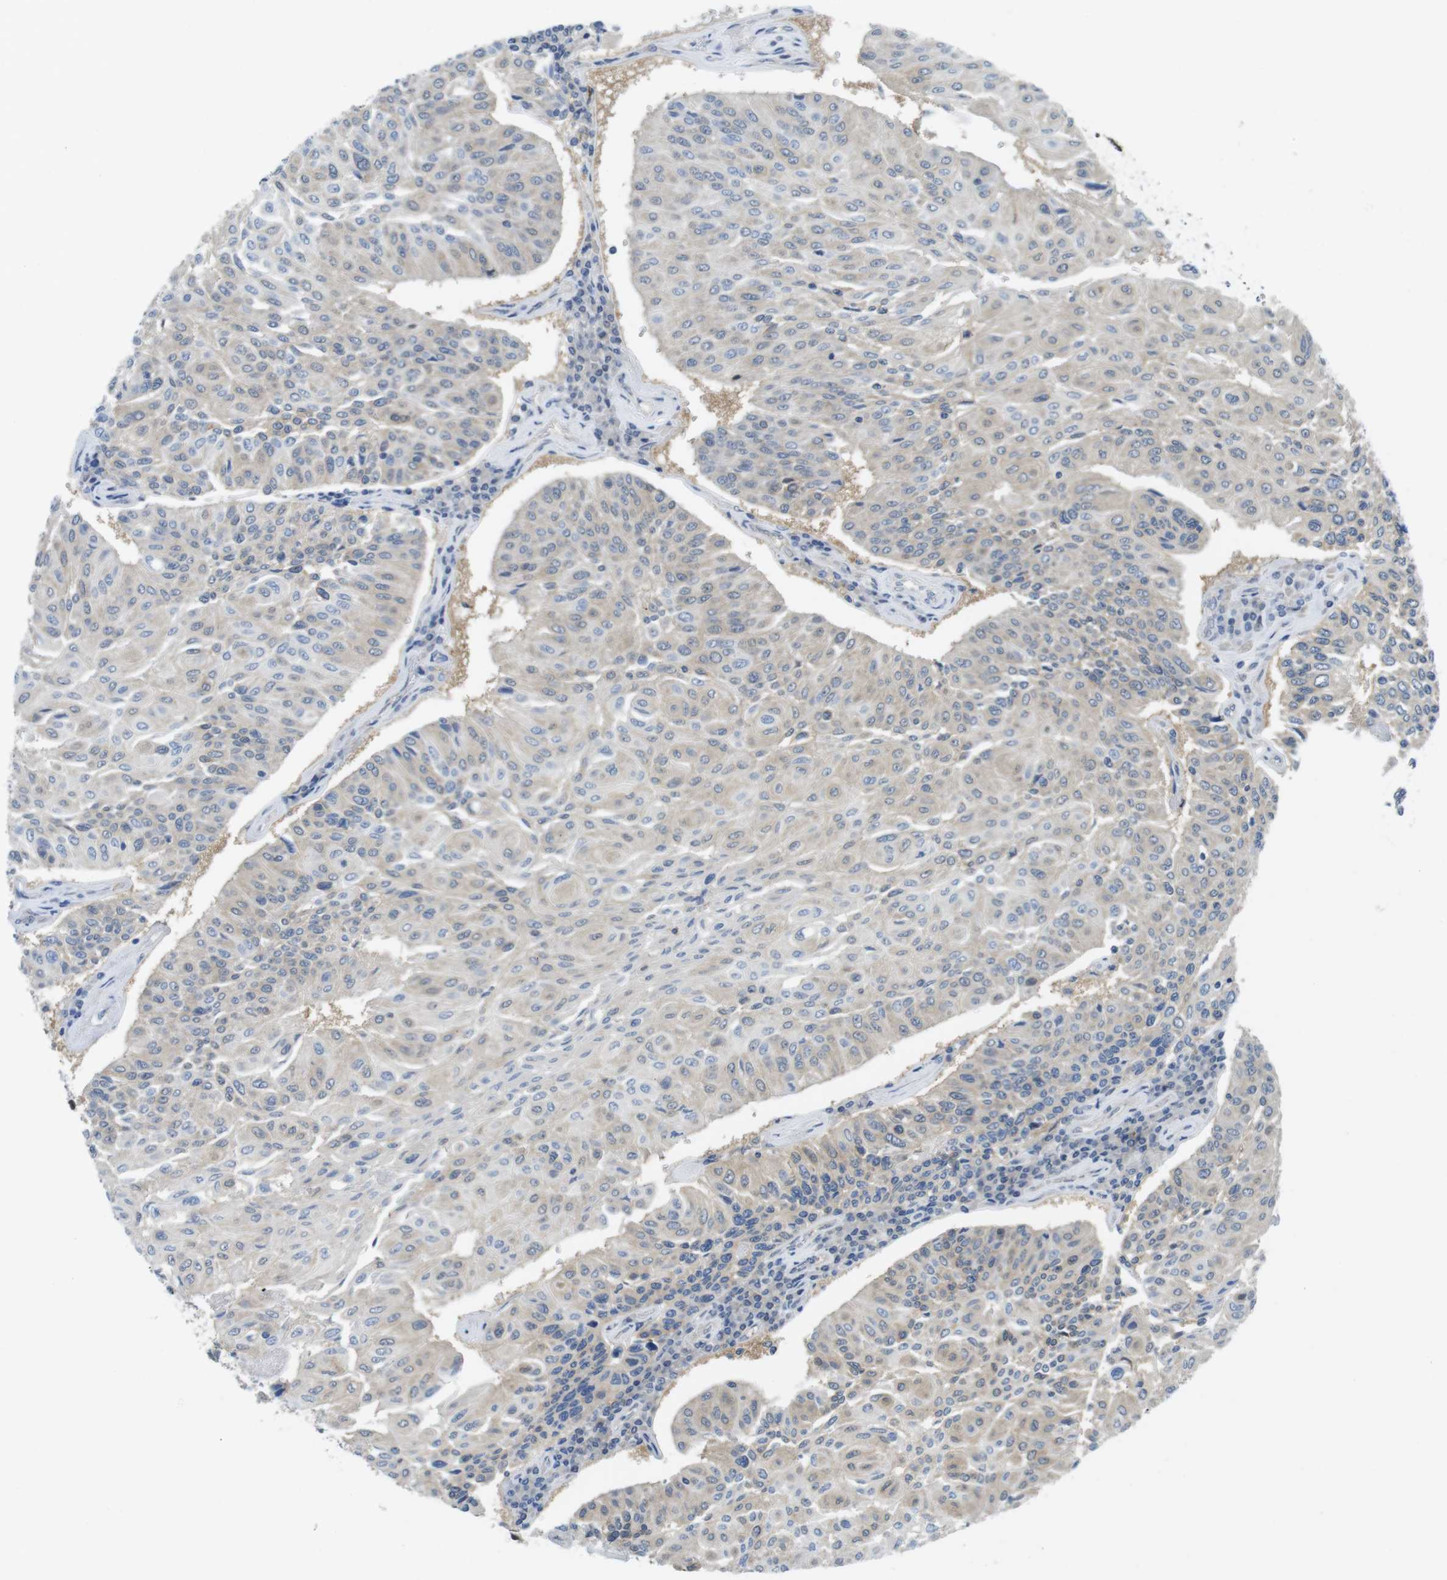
{"staining": {"intensity": "weak", "quantity": ">75%", "location": "cytoplasmic/membranous"}, "tissue": "urothelial cancer", "cell_type": "Tumor cells", "image_type": "cancer", "snomed": [{"axis": "morphology", "description": "Urothelial carcinoma, High grade"}, {"axis": "topography", "description": "Urinary bladder"}], "caption": "Urothelial cancer stained with a protein marker displays weak staining in tumor cells.", "gene": "CASP2", "patient": {"sex": "male", "age": 66}}